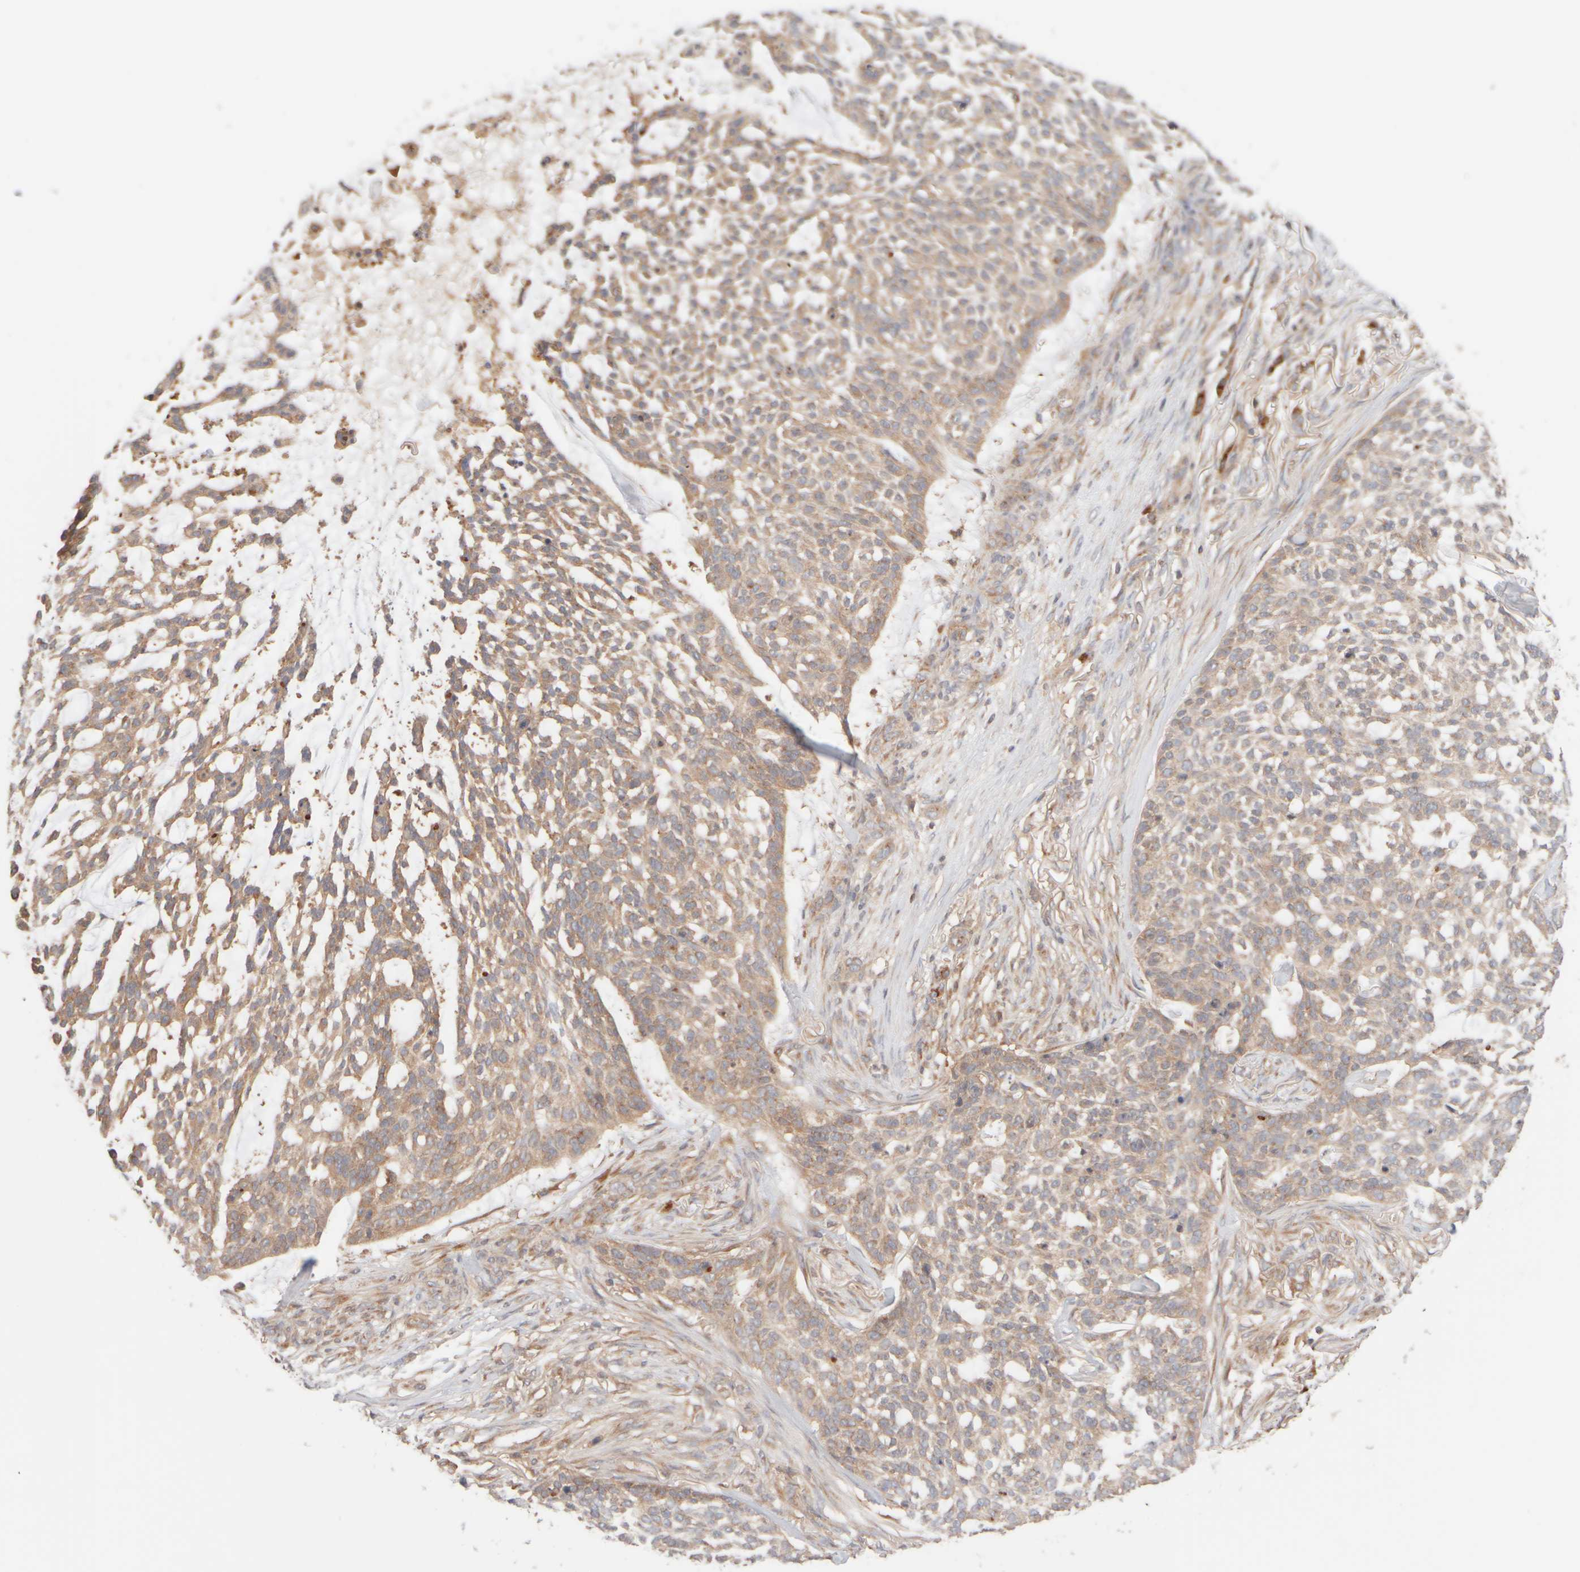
{"staining": {"intensity": "weak", "quantity": ">75%", "location": "cytoplasmic/membranous"}, "tissue": "skin cancer", "cell_type": "Tumor cells", "image_type": "cancer", "snomed": [{"axis": "morphology", "description": "Basal cell carcinoma"}, {"axis": "topography", "description": "Skin"}], "caption": "Immunohistochemical staining of human skin cancer exhibits low levels of weak cytoplasmic/membranous protein positivity in approximately >75% of tumor cells.", "gene": "RABEP1", "patient": {"sex": "female", "age": 64}}